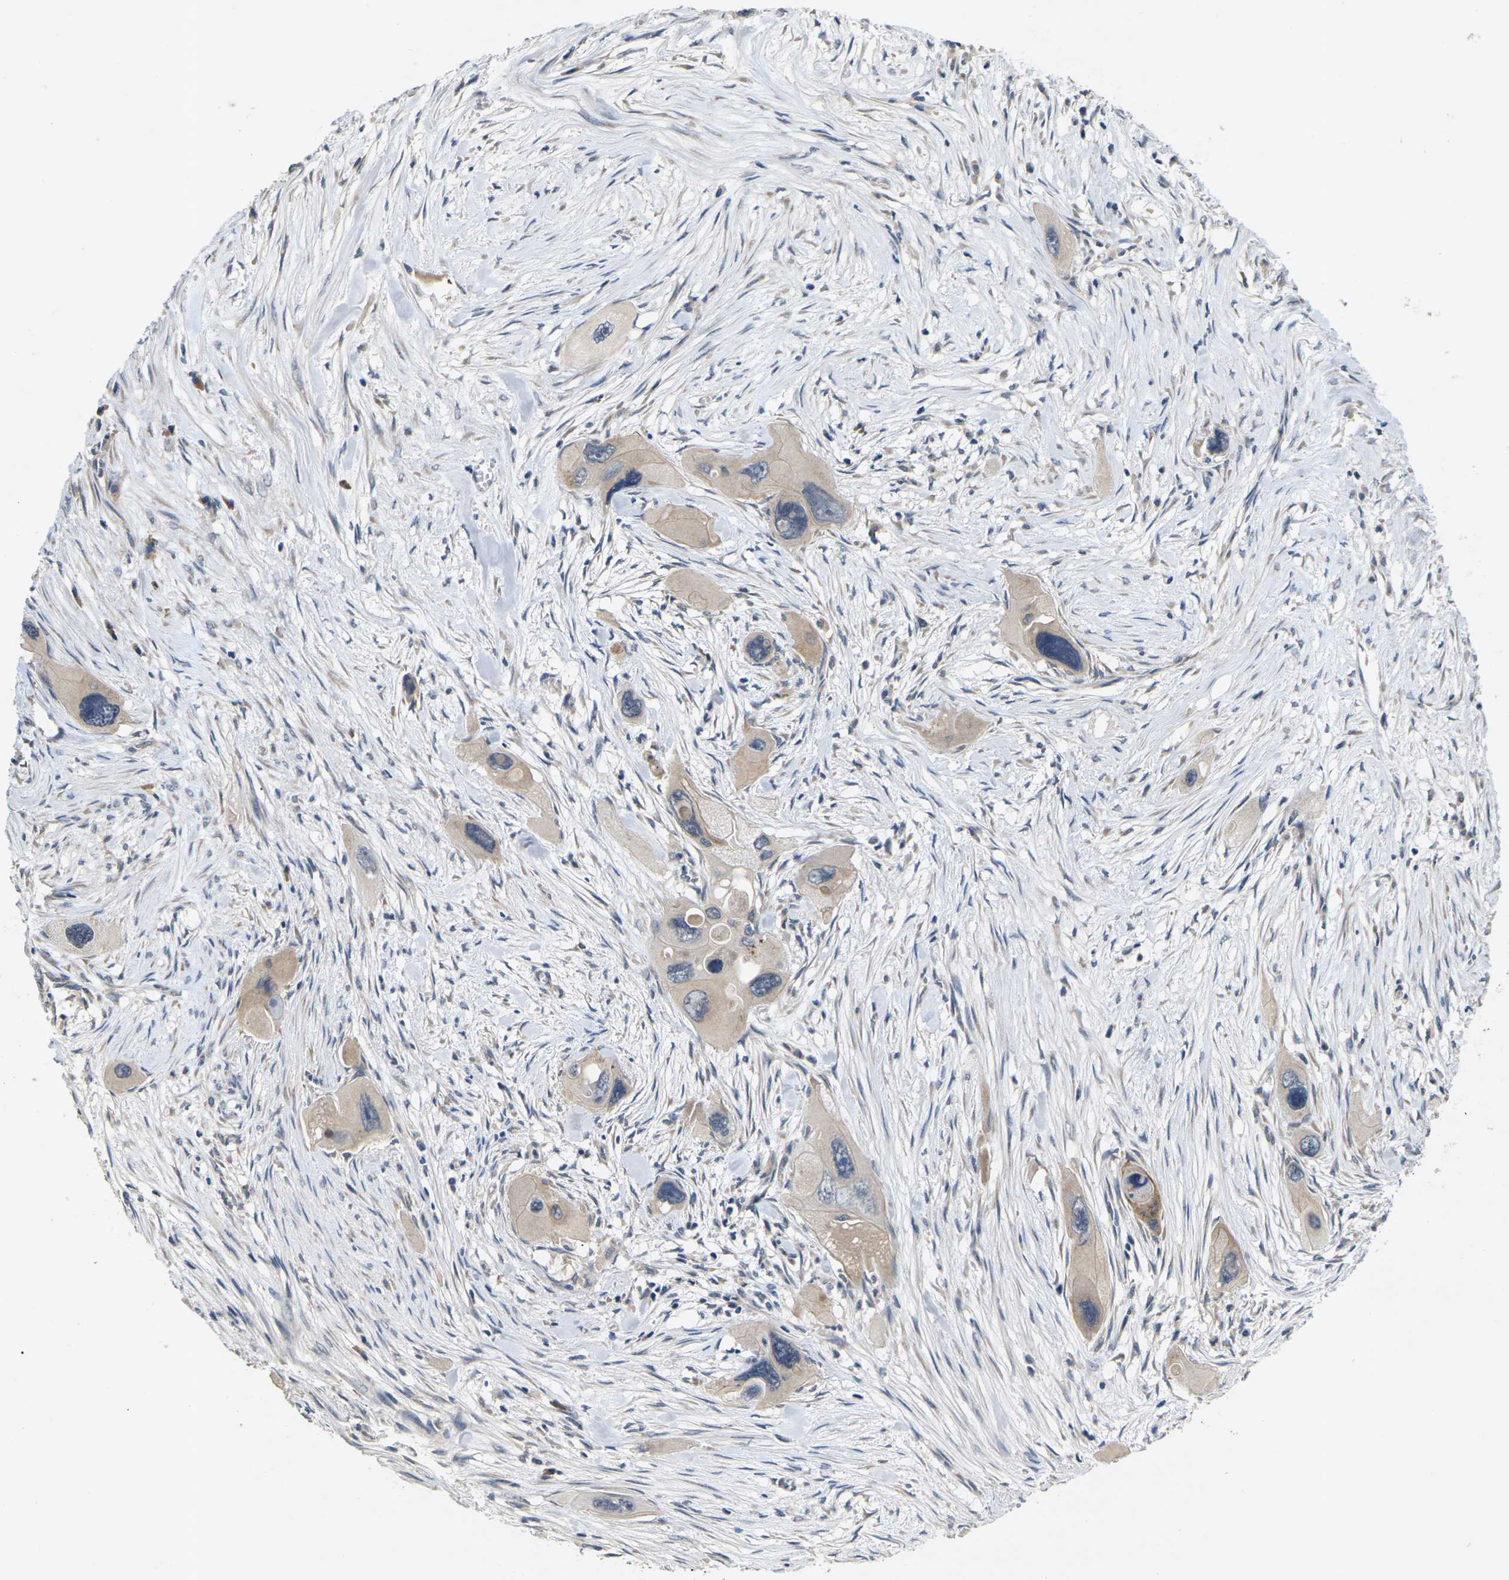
{"staining": {"intensity": "weak", "quantity": ">75%", "location": "cytoplasmic/membranous"}, "tissue": "pancreatic cancer", "cell_type": "Tumor cells", "image_type": "cancer", "snomed": [{"axis": "morphology", "description": "Adenocarcinoma, NOS"}, {"axis": "topography", "description": "Pancreas"}], "caption": "There is low levels of weak cytoplasmic/membranous staining in tumor cells of adenocarcinoma (pancreatic), as demonstrated by immunohistochemical staining (brown color).", "gene": "SLC2A2", "patient": {"sex": "male", "age": 73}}